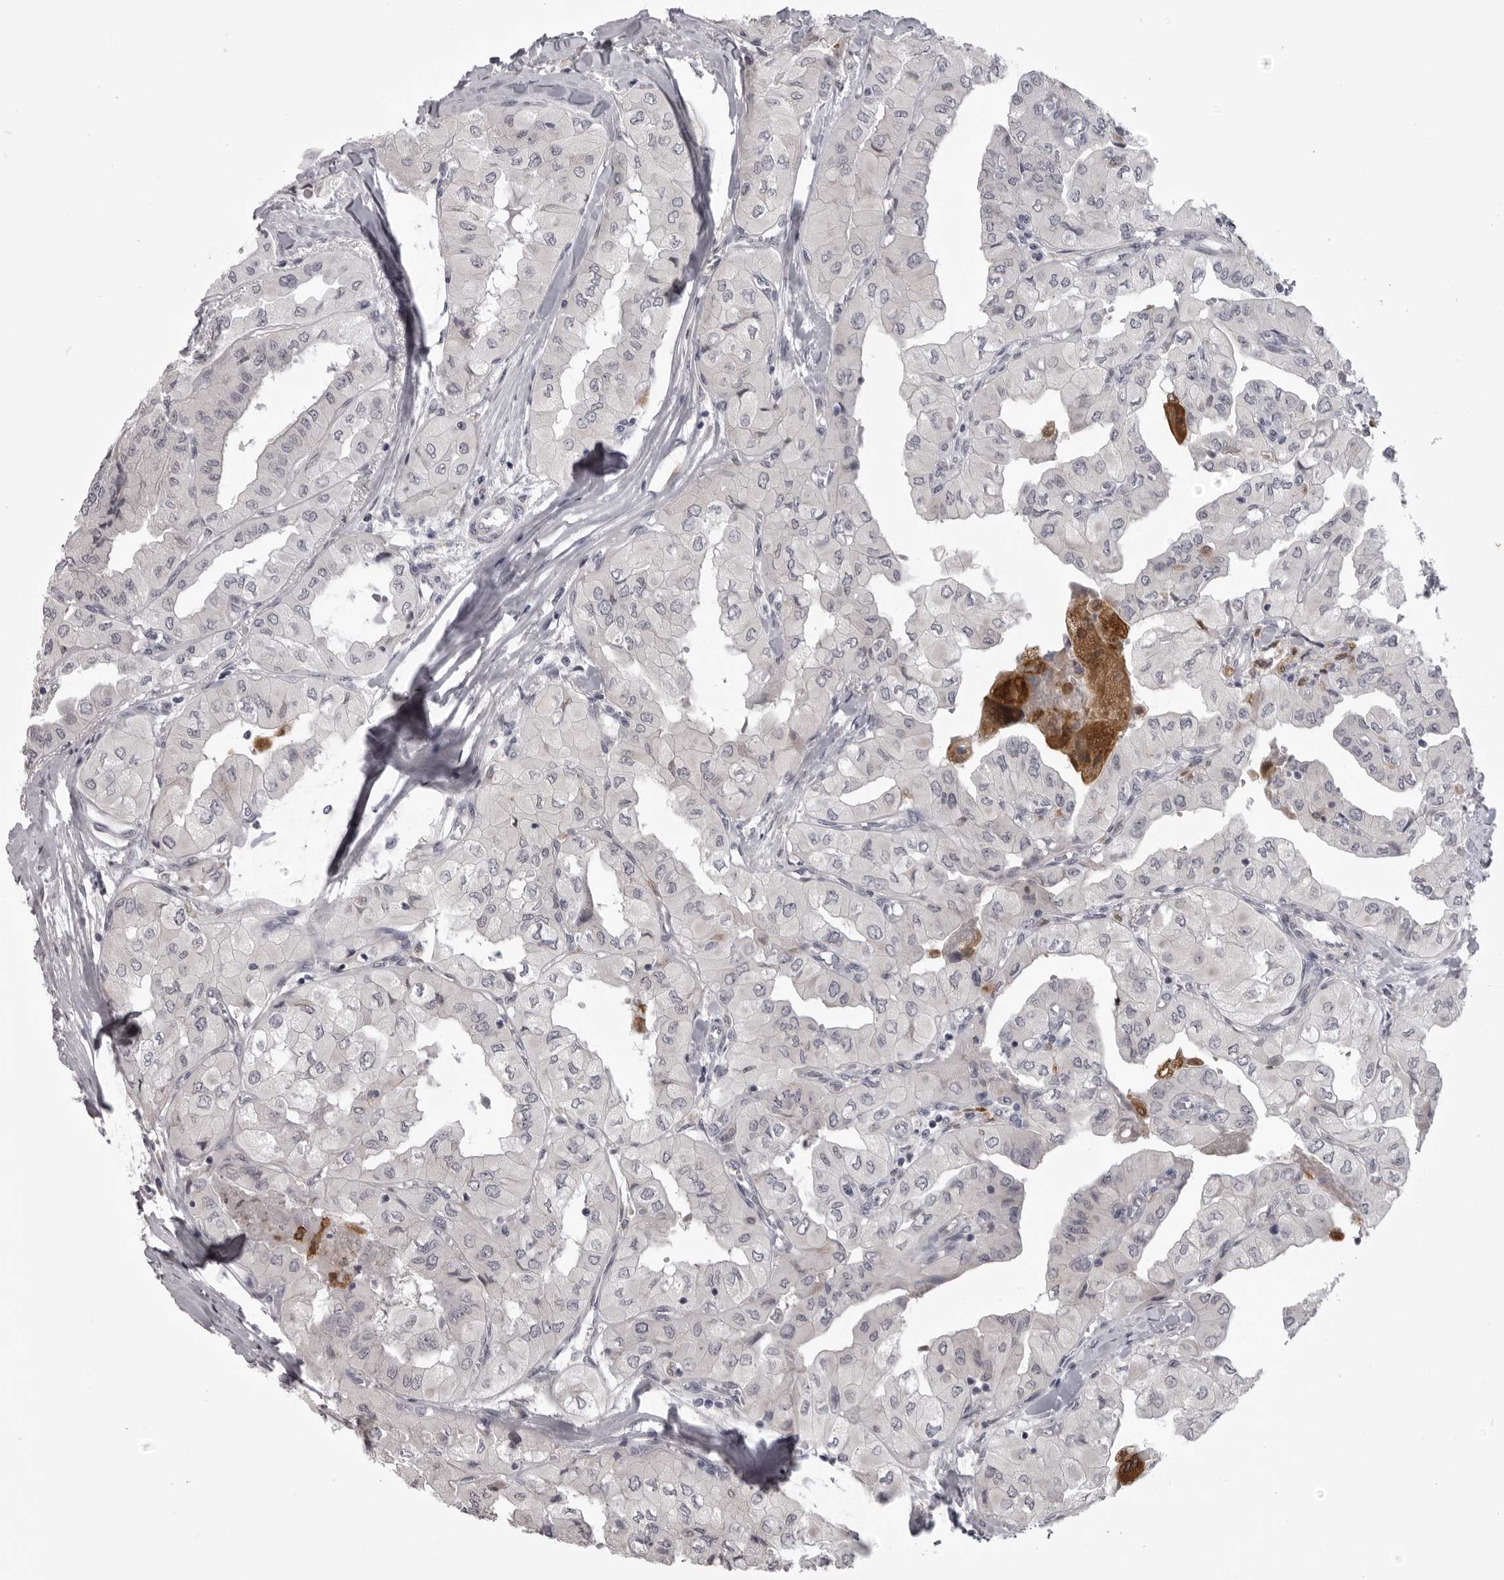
{"staining": {"intensity": "negative", "quantity": "none", "location": "none"}, "tissue": "thyroid cancer", "cell_type": "Tumor cells", "image_type": "cancer", "snomed": [{"axis": "morphology", "description": "Papillary adenocarcinoma, NOS"}, {"axis": "topography", "description": "Thyroid gland"}], "caption": "Immunohistochemistry (IHC) of human thyroid cancer shows no staining in tumor cells. (Brightfield microscopy of DAB immunohistochemistry at high magnification).", "gene": "NCEH1", "patient": {"sex": "female", "age": 59}}